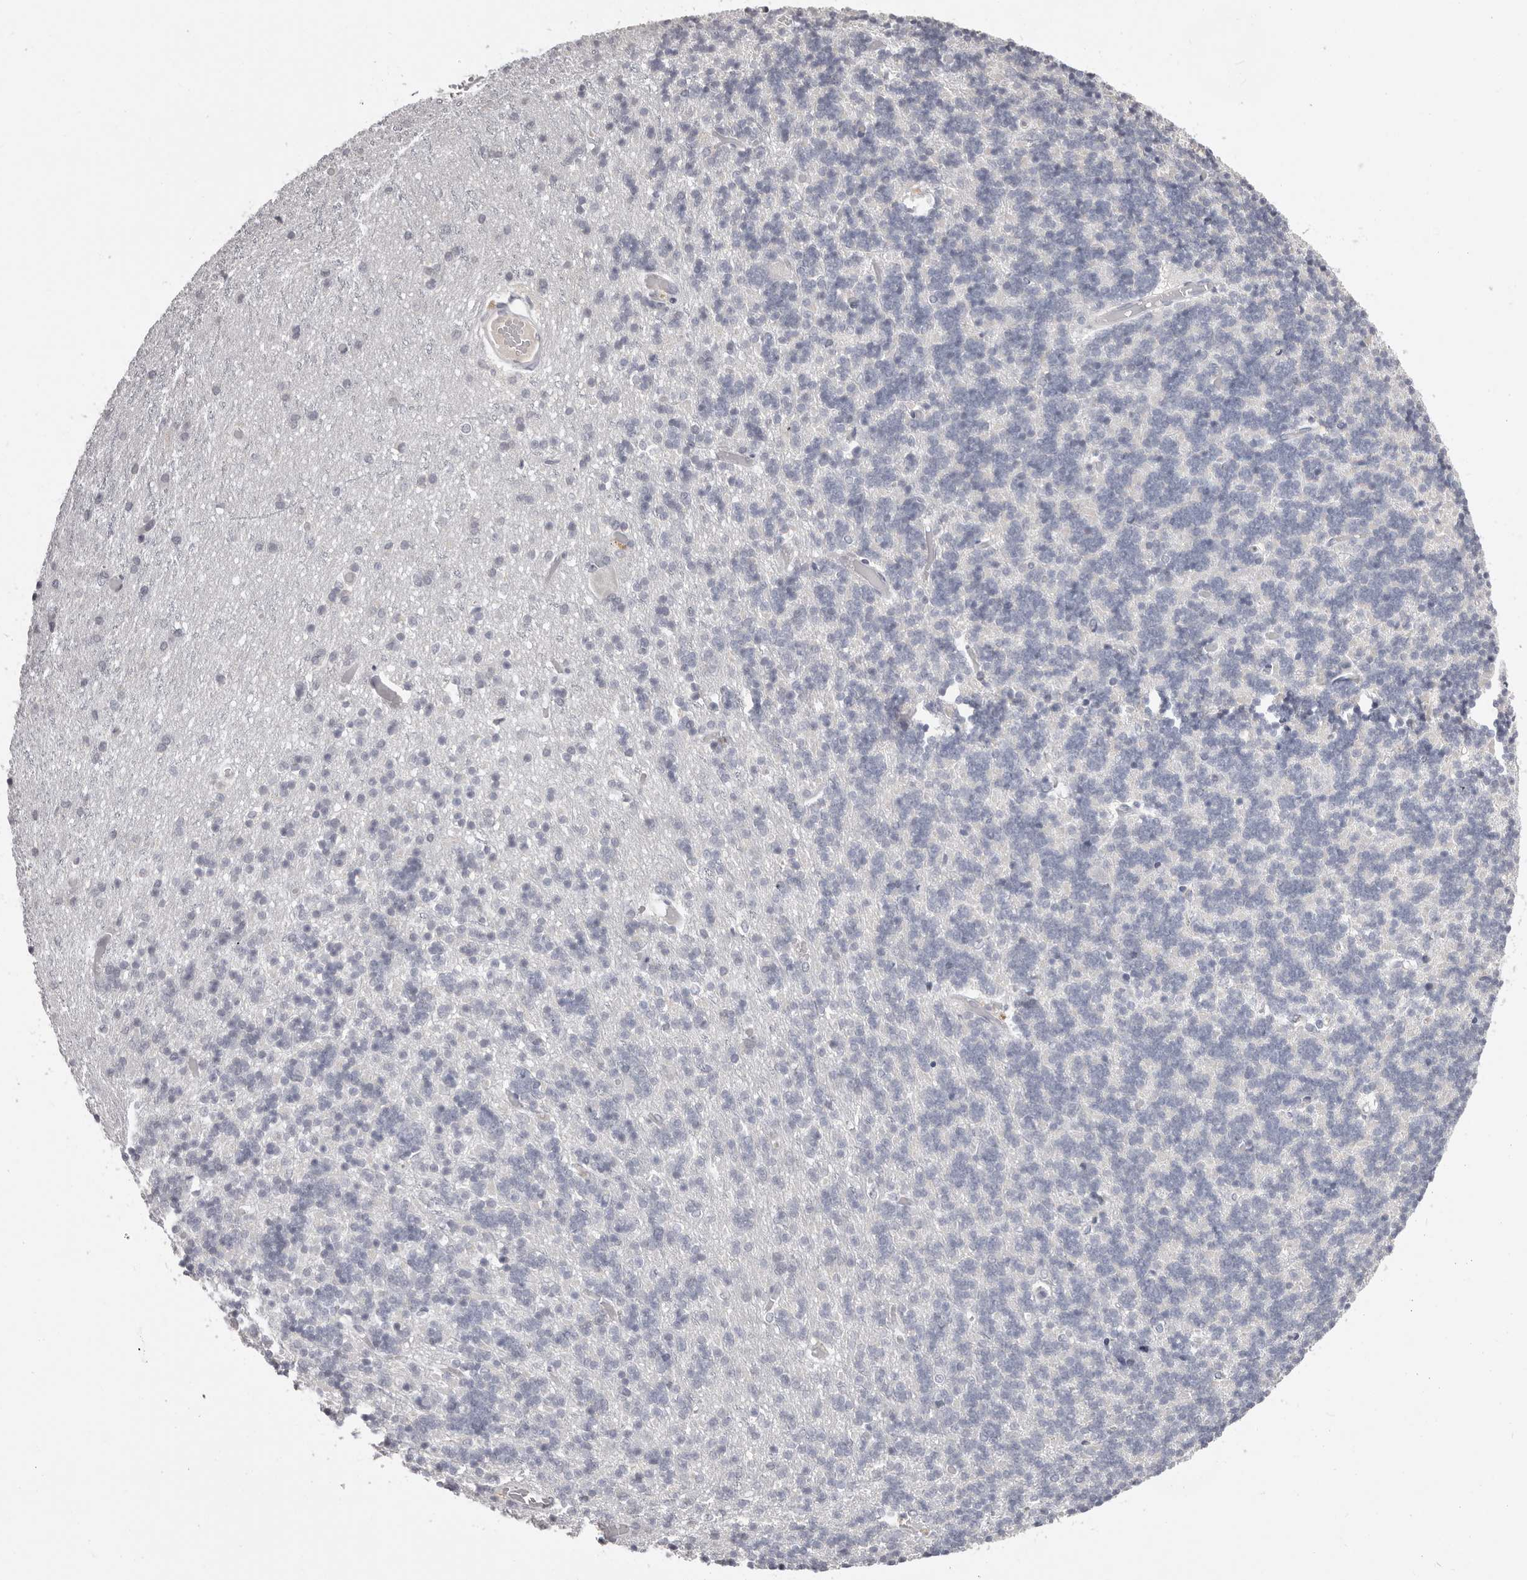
{"staining": {"intensity": "negative", "quantity": "none", "location": "none"}, "tissue": "cerebellum", "cell_type": "Cells in granular layer", "image_type": "normal", "snomed": [{"axis": "morphology", "description": "Normal tissue, NOS"}, {"axis": "topography", "description": "Cerebellum"}], "caption": "Cells in granular layer are negative for protein expression in unremarkable human cerebellum. The staining was performed using DAB to visualize the protein expression in brown, while the nuclei were stained in blue with hematoxylin (Magnification: 20x).", "gene": "PCDHB6", "patient": {"sex": "male", "age": 37}}